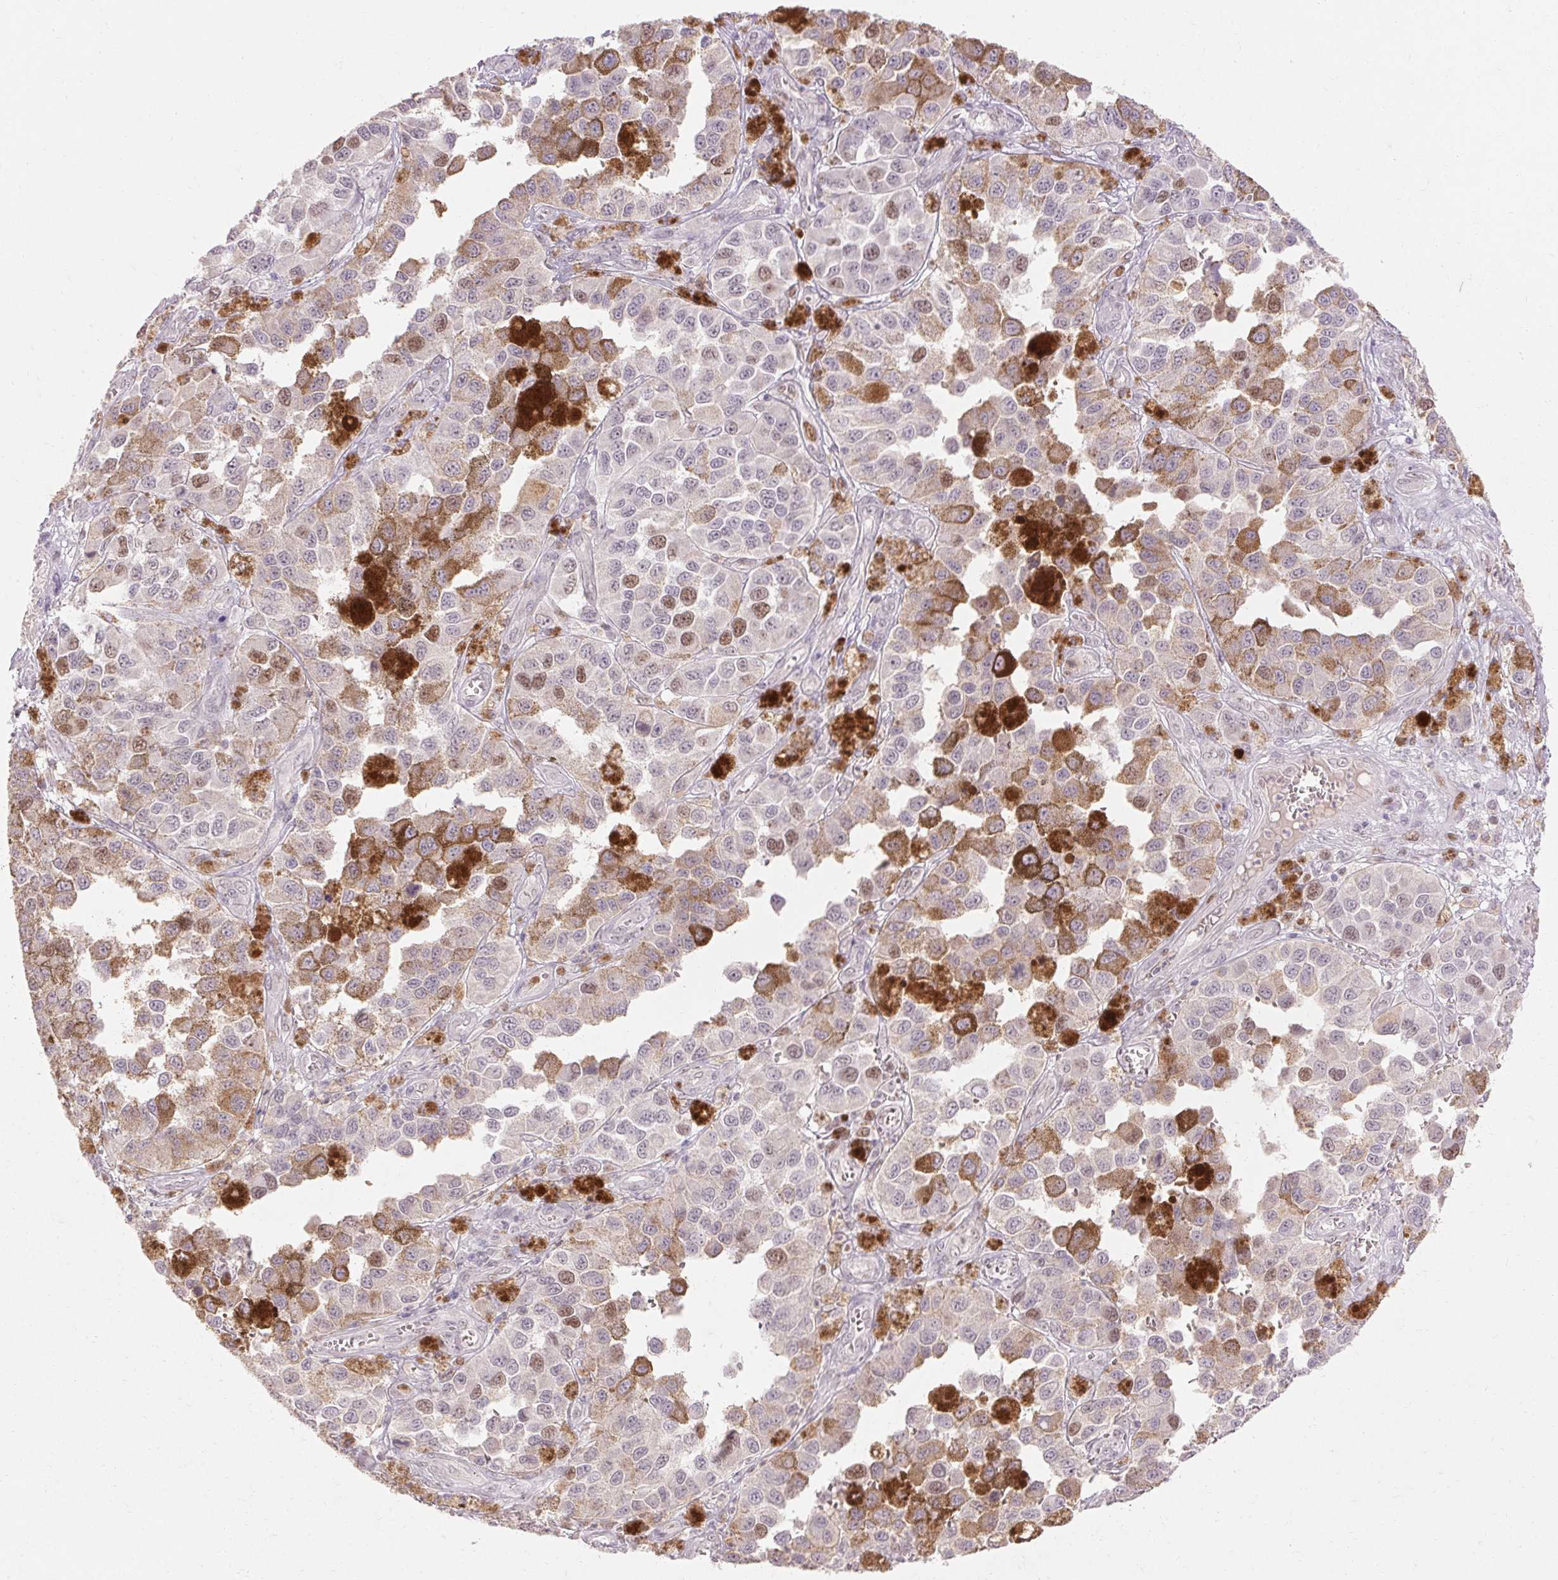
{"staining": {"intensity": "strong", "quantity": "<25%", "location": "nuclear"}, "tissue": "melanoma", "cell_type": "Tumor cells", "image_type": "cancer", "snomed": [{"axis": "morphology", "description": "Malignant melanoma, NOS"}, {"axis": "topography", "description": "Skin"}], "caption": "Brown immunohistochemical staining in melanoma shows strong nuclear staining in approximately <25% of tumor cells. (Brightfield microscopy of DAB IHC at high magnification).", "gene": "SKP2", "patient": {"sex": "female", "age": 58}}